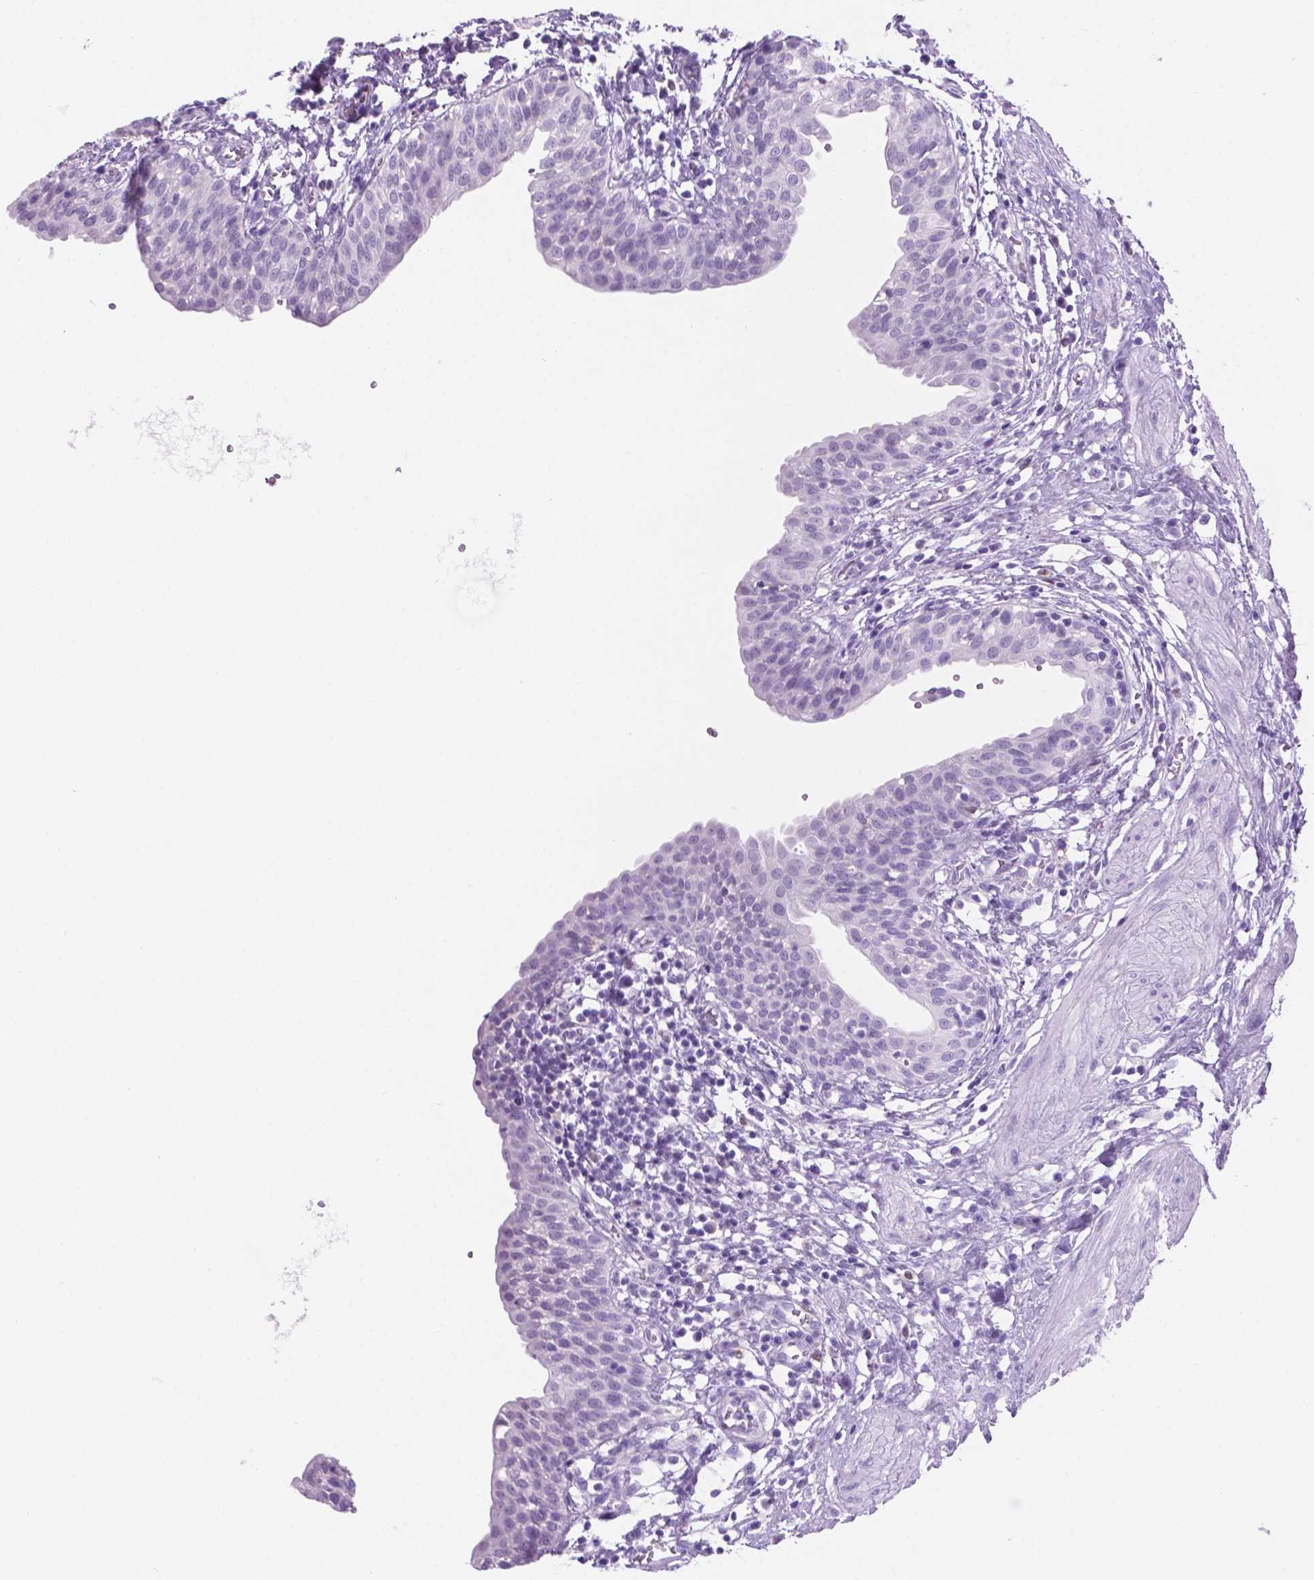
{"staining": {"intensity": "negative", "quantity": "none", "location": "none"}, "tissue": "urinary bladder", "cell_type": "Urothelial cells", "image_type": "normal", "snomed": [{"axis": "morphology", "description": "Normal tissue, NOS"}, {"axis": "topography", "description": "Urinary bladder"}], "caption": "A photomicrograph of human urinary bladder is negative for staining in urothelial cells.", "gene": "GRIN2B", "patient": {"sex": "male", "age": 55}}